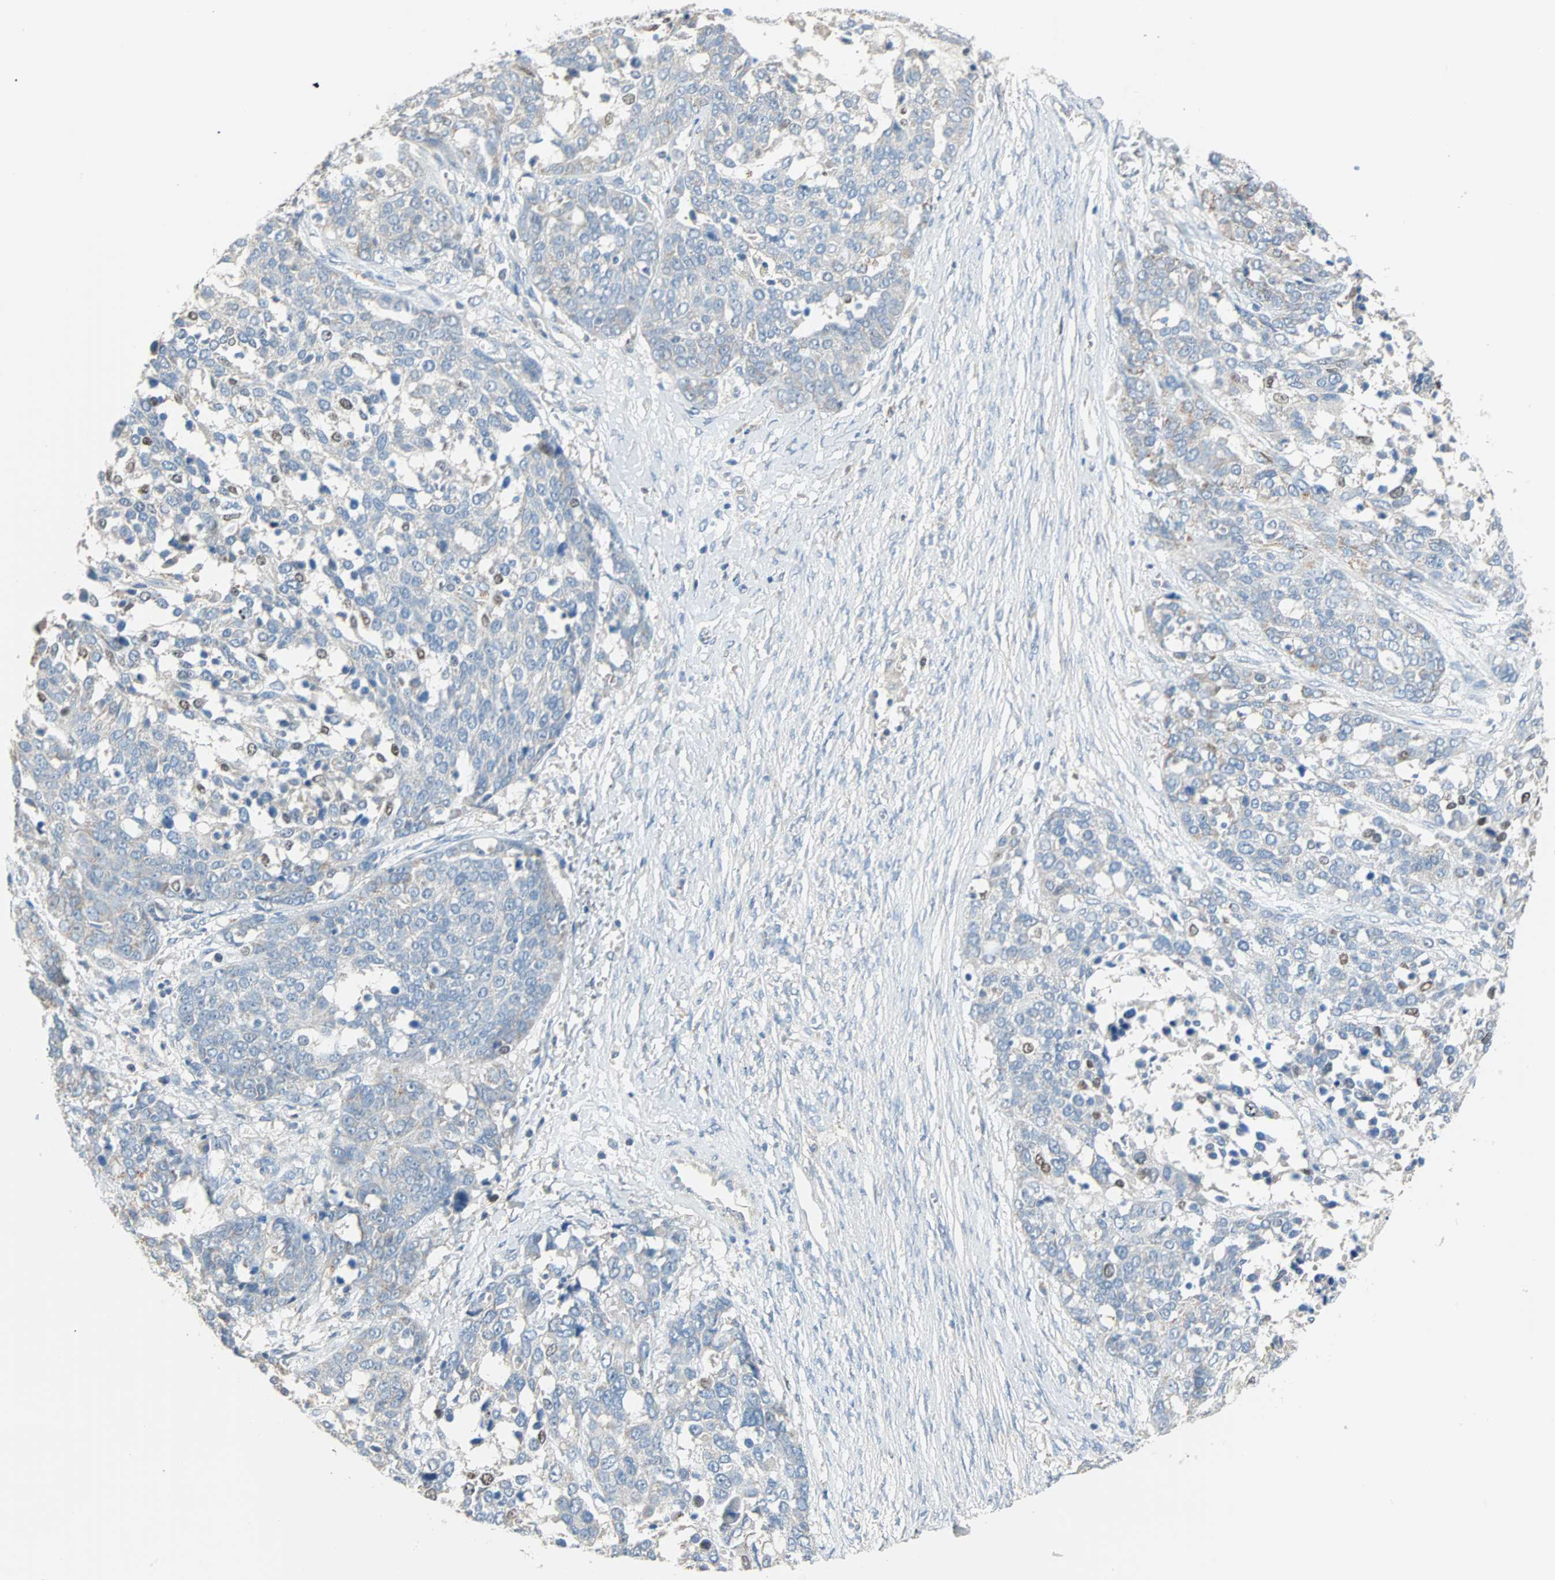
{"staining": {"intensity": "negative", "quantity": "none", "location": "none"}, "tissue": "ovarian cancer", "cell_type": "Tumor cells", "image_type": "cancer", "snomed": [{"axis": "morphology", "description": "Cystadenocarcinoma, serous, NOS"}, {"axis": "topography", "description": "Ovary"}], "caption": "High magnification brightfield microscopy of ovarian serous cystadenocarcinoma stained with DAB (brown) and counterstained with hematoxylin (blue): tumor cells show no significant positivity.", "gene": "ACVRL1", "patient": {"sex": "female", "age": 44}}